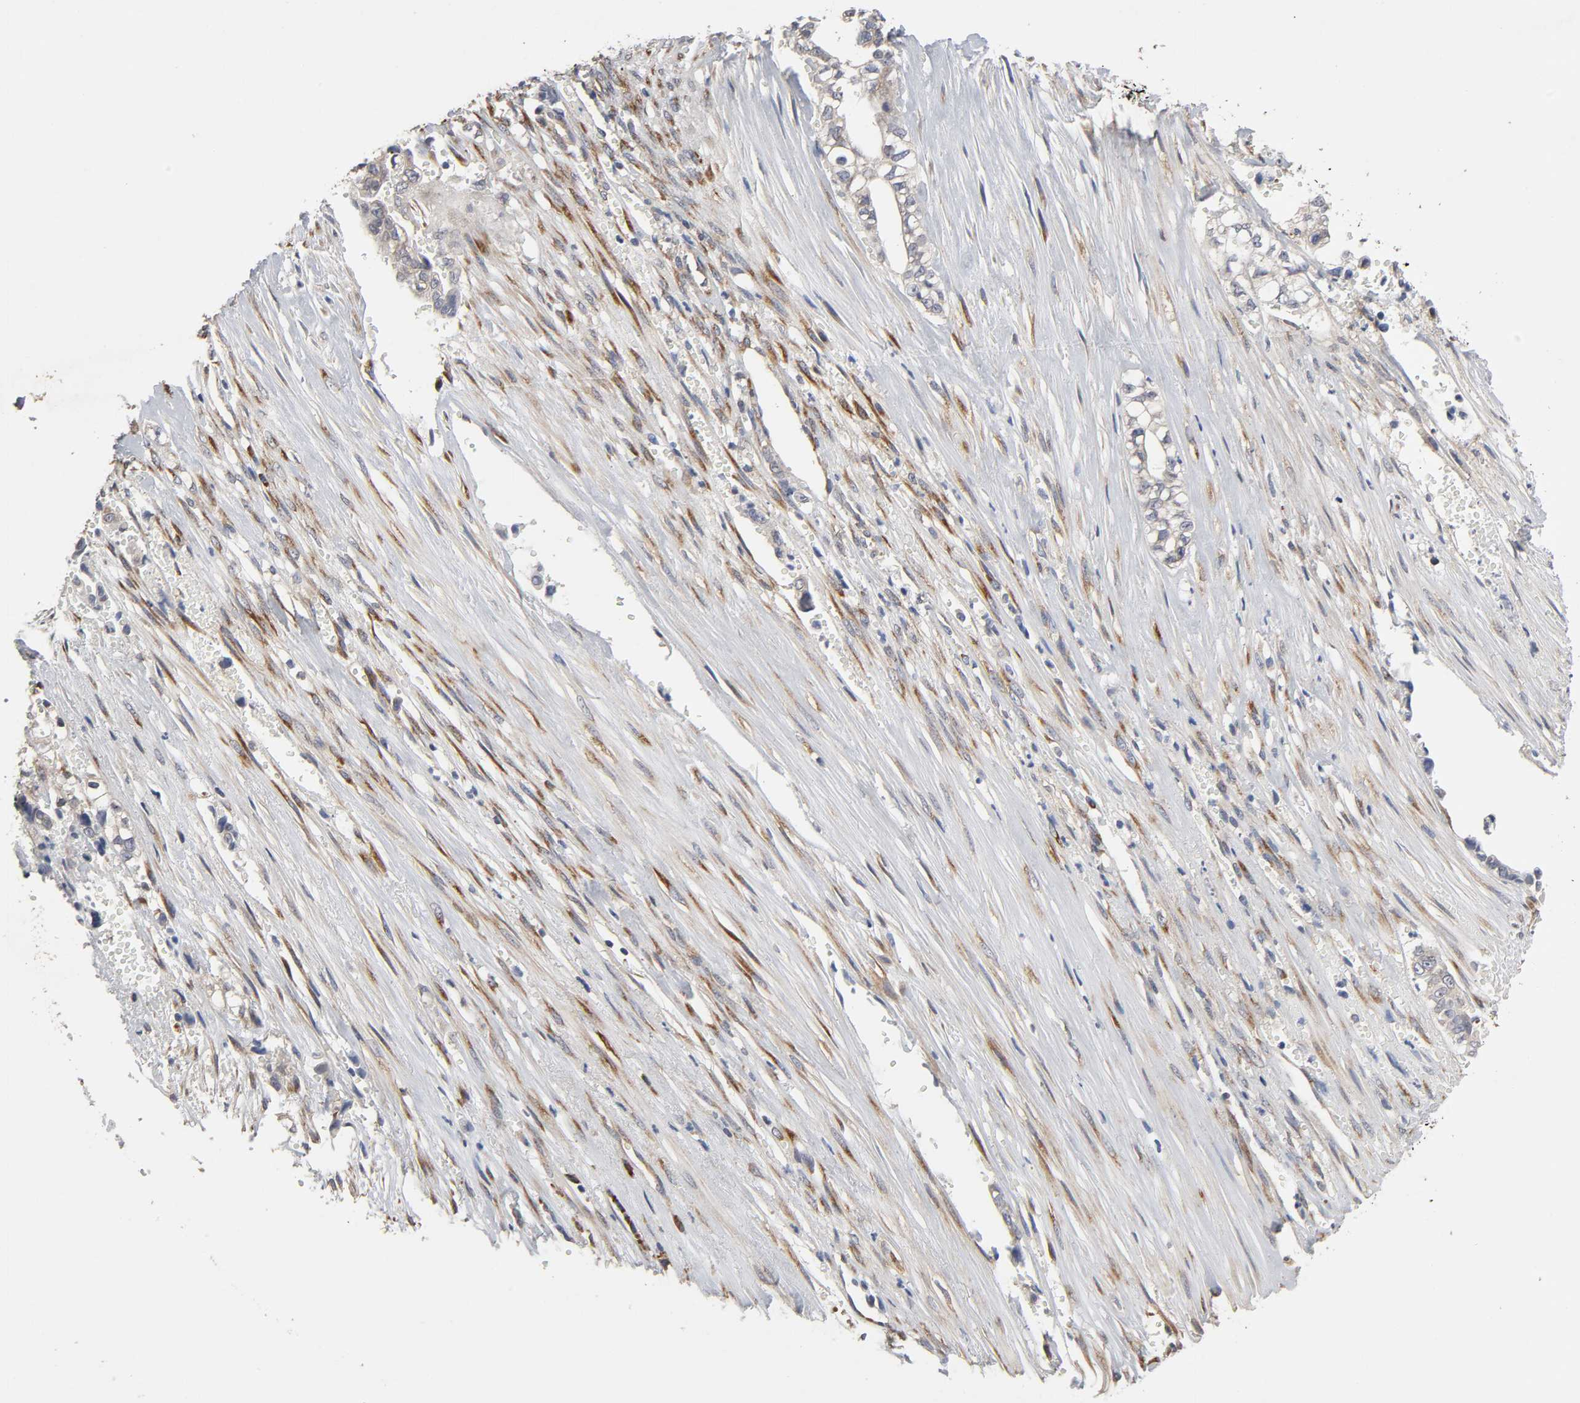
{"staining": {"intensity": "negative", "quantity": "none", "location": "none"}, "tissue": "liver cancer", "cell_type": "Tumor cells", "image_type": "cancer", "snomed": [{"axis": "morphology", "description": "Cholangiocarcinoma"}, {"axis": "topography", "description": "Liver"}], "caption": "Immunohistochemistry image of neoplastic tissue: liver cancer (cholangiocarcinoma) stained with DAB (3,3'-diaminobenzidine) displays no significant protein staining in tumor cells. (IHC, brightfield microscopy, high magnification).", "gene": "HDLBP", "patient": {"sex": "female", "age": 70}}